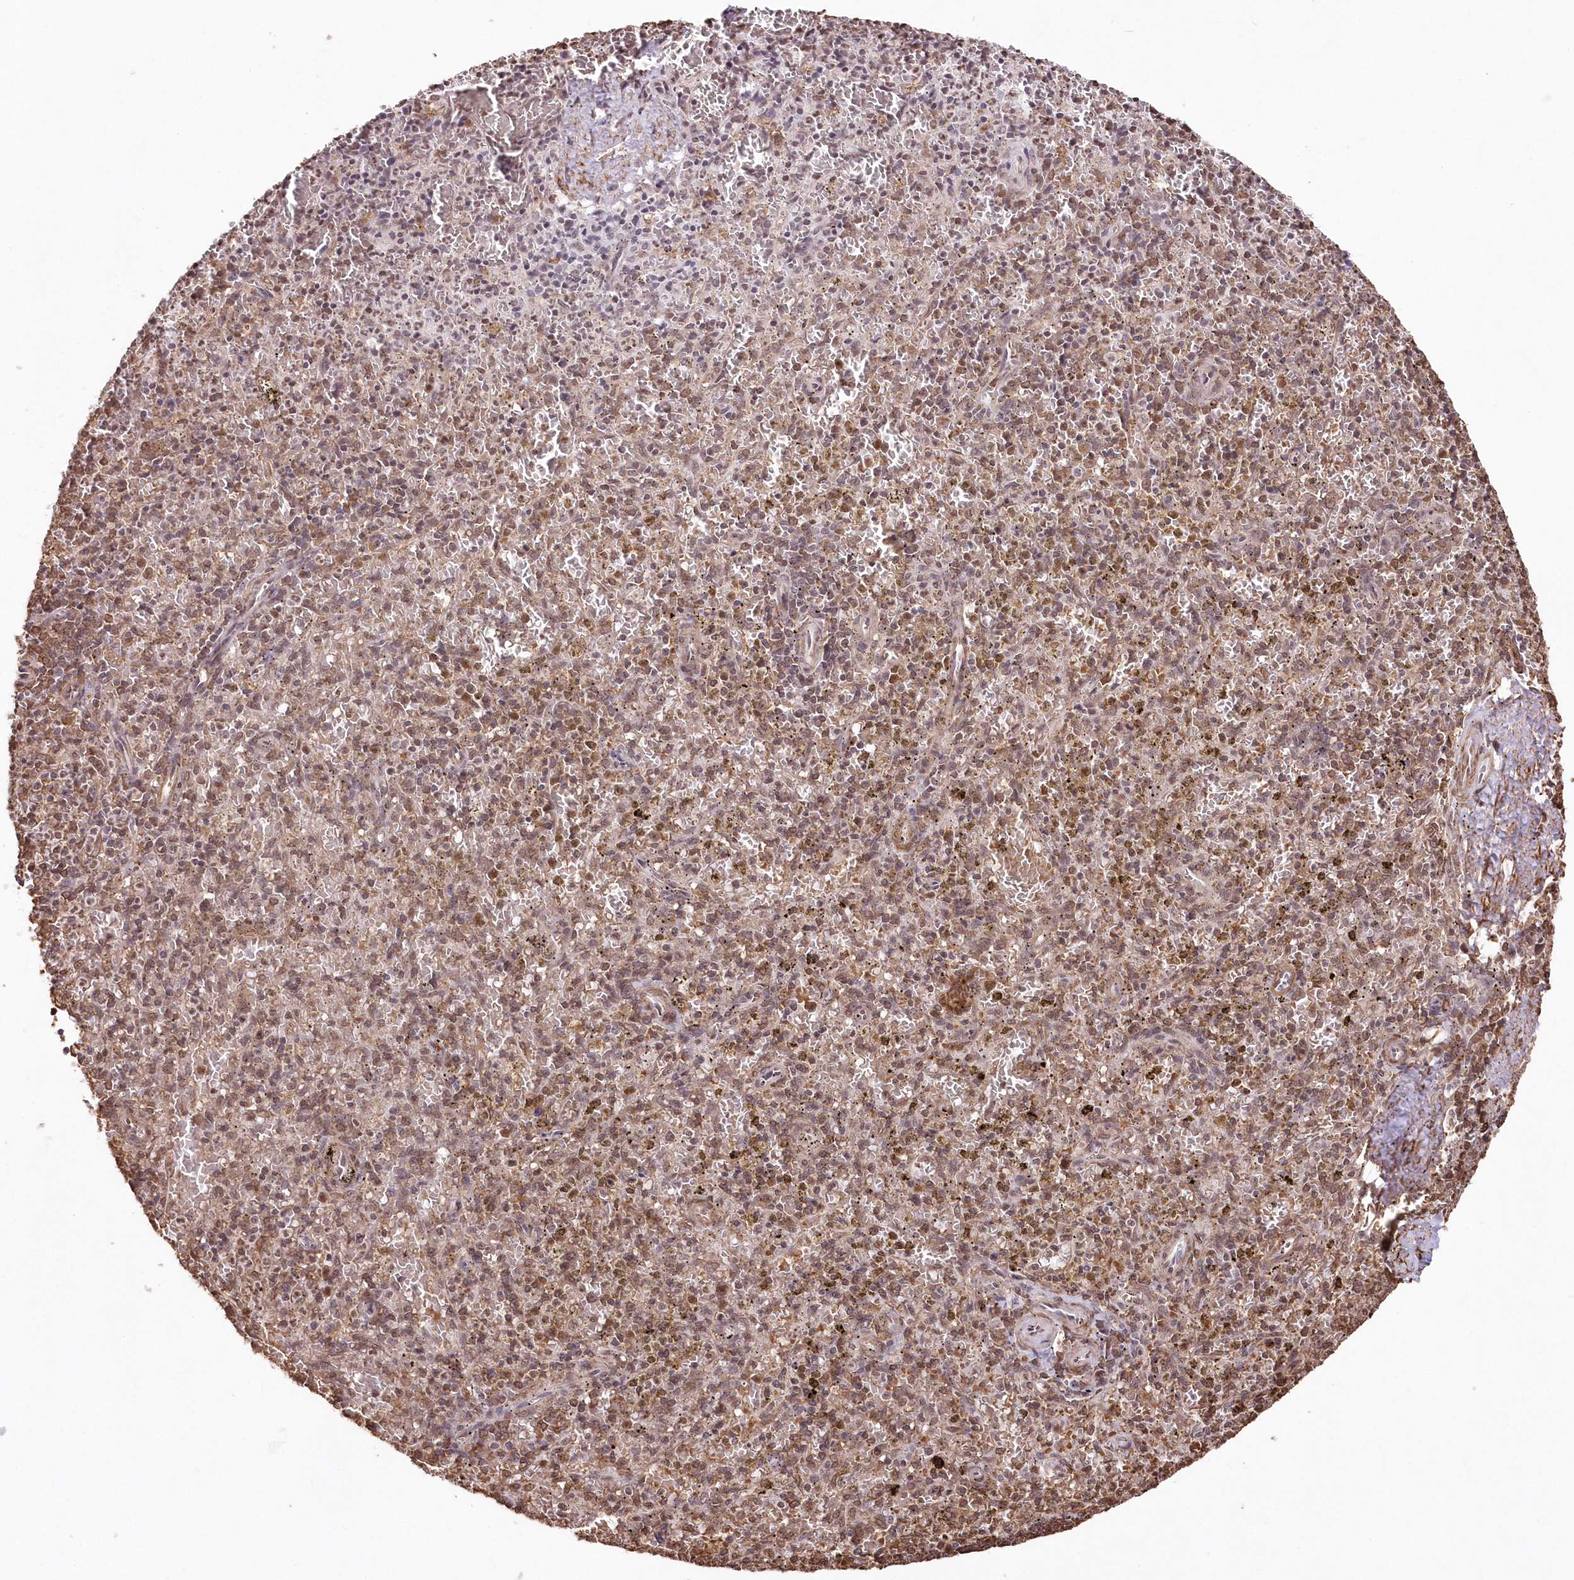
{"staining": {"intensity": "moderate", "quantity": "<25%", "location": "nuclear"}, "tissue": "spleen", "cell_type": "Cells in red pulp", "image_type": "normal", "snomed": [{"axis": "morphology", "description": "Normal tissue, NOS"}, {"axis": "topography", "description": "Spleen"}], "caption": "Spleen stained for a protein (brown) shows moderate nuclear positive staining in about <25% of cells in red pulp.", "gene": "ENSG00000275740", "patient": {"sex": "male", "age": 72}}